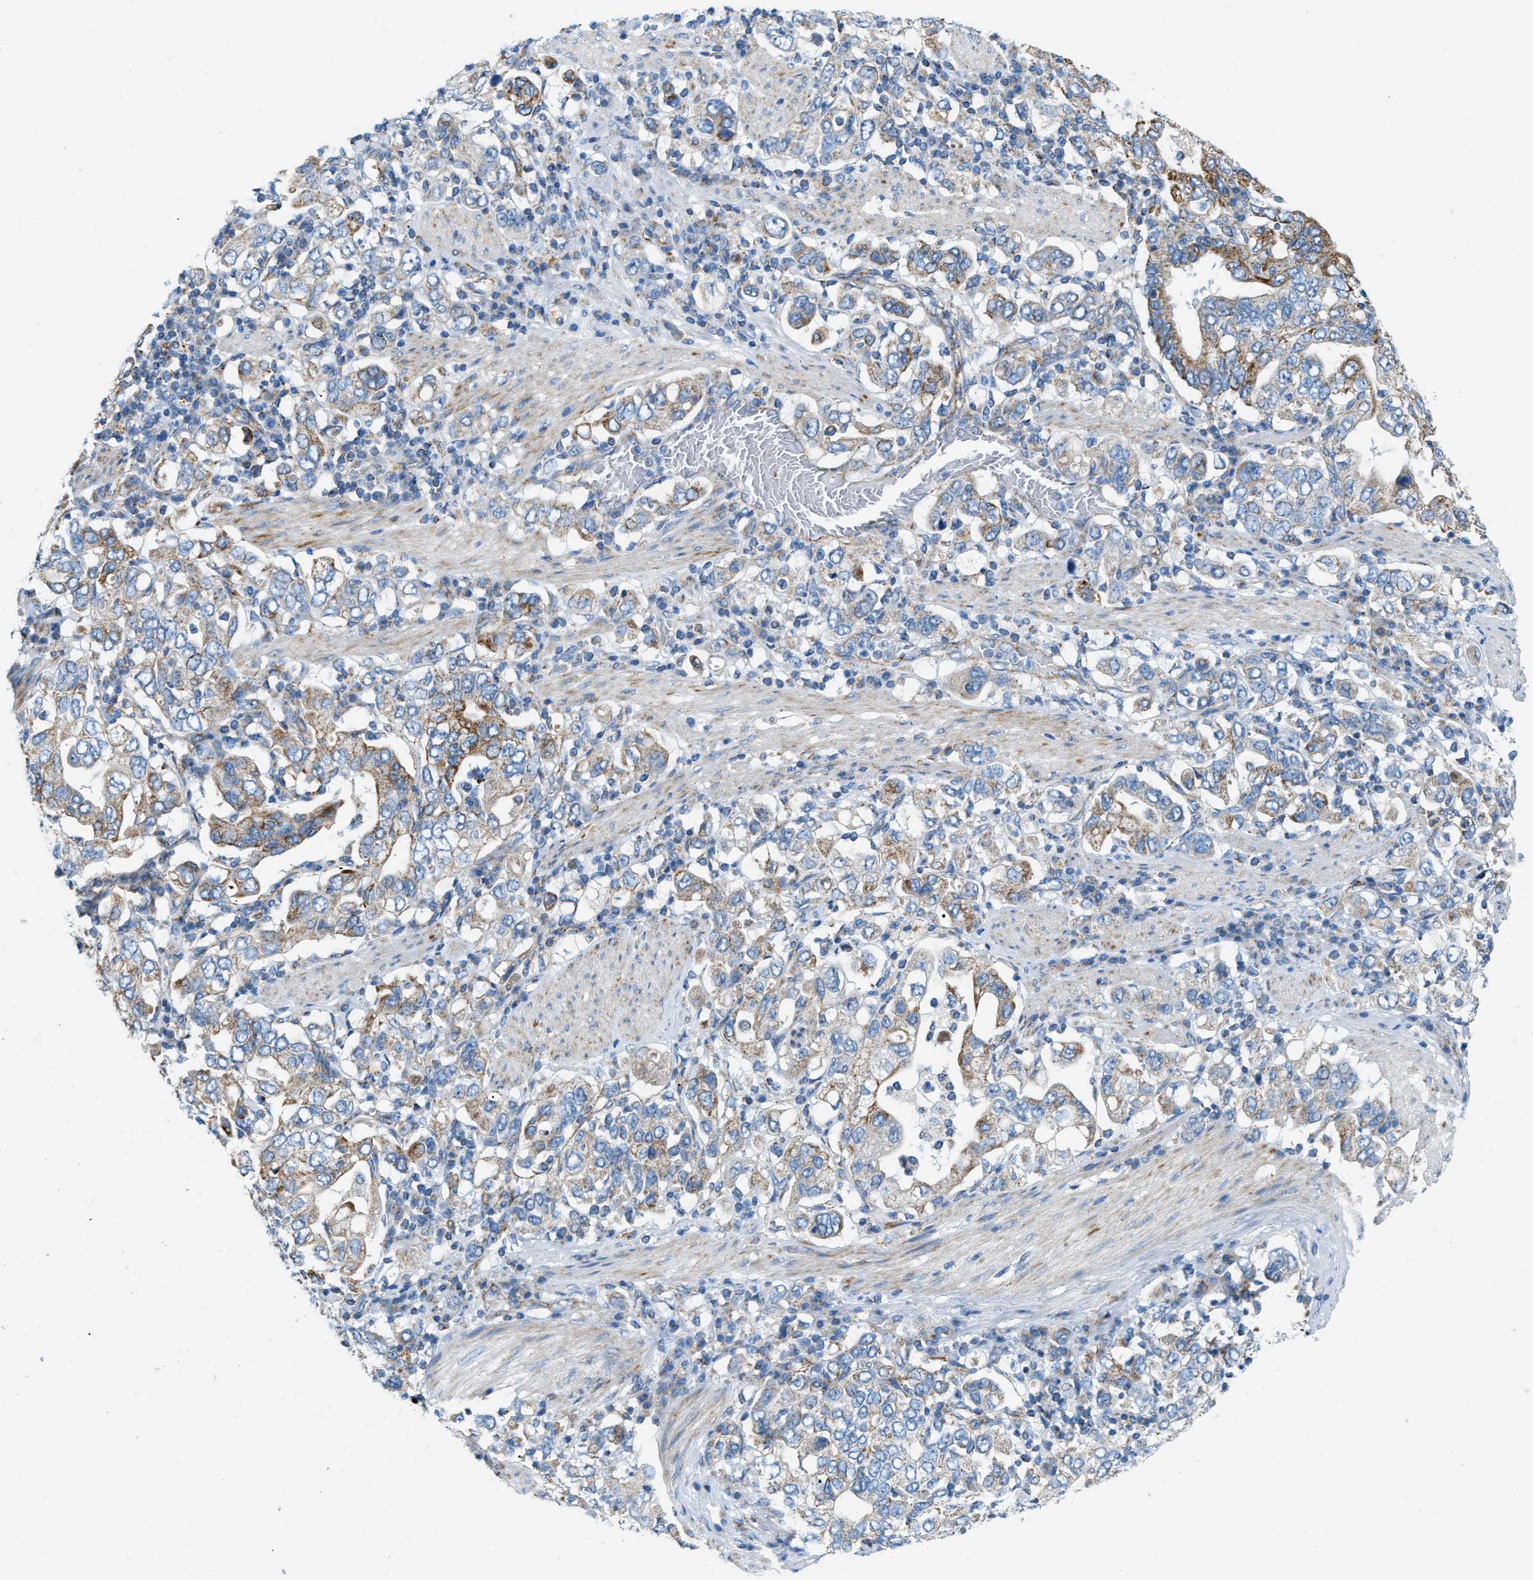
{"staining": {"intensity": "moderate", "quantity": "25%-75%", "location": "cytoplasmic/membranous"}, "tissue": "stomach cancer", "cell_type": "Tumor cells", "image_type": "cancer", "snomed": [{"axis": "morphology", "description": "Adenocarcinoma, NOS"}, {"axis": "topography", "description": "Stomach, upper"}], "caption": "Immunohistochemical staining of human stomach cancer (adenocarcinoma) shows moderate cytoplasmic/membranous protein expression in approximately 25%-75% of tumor cells.", "gene": "JADE1", "patient": {"sex": "male", "age": 62}}